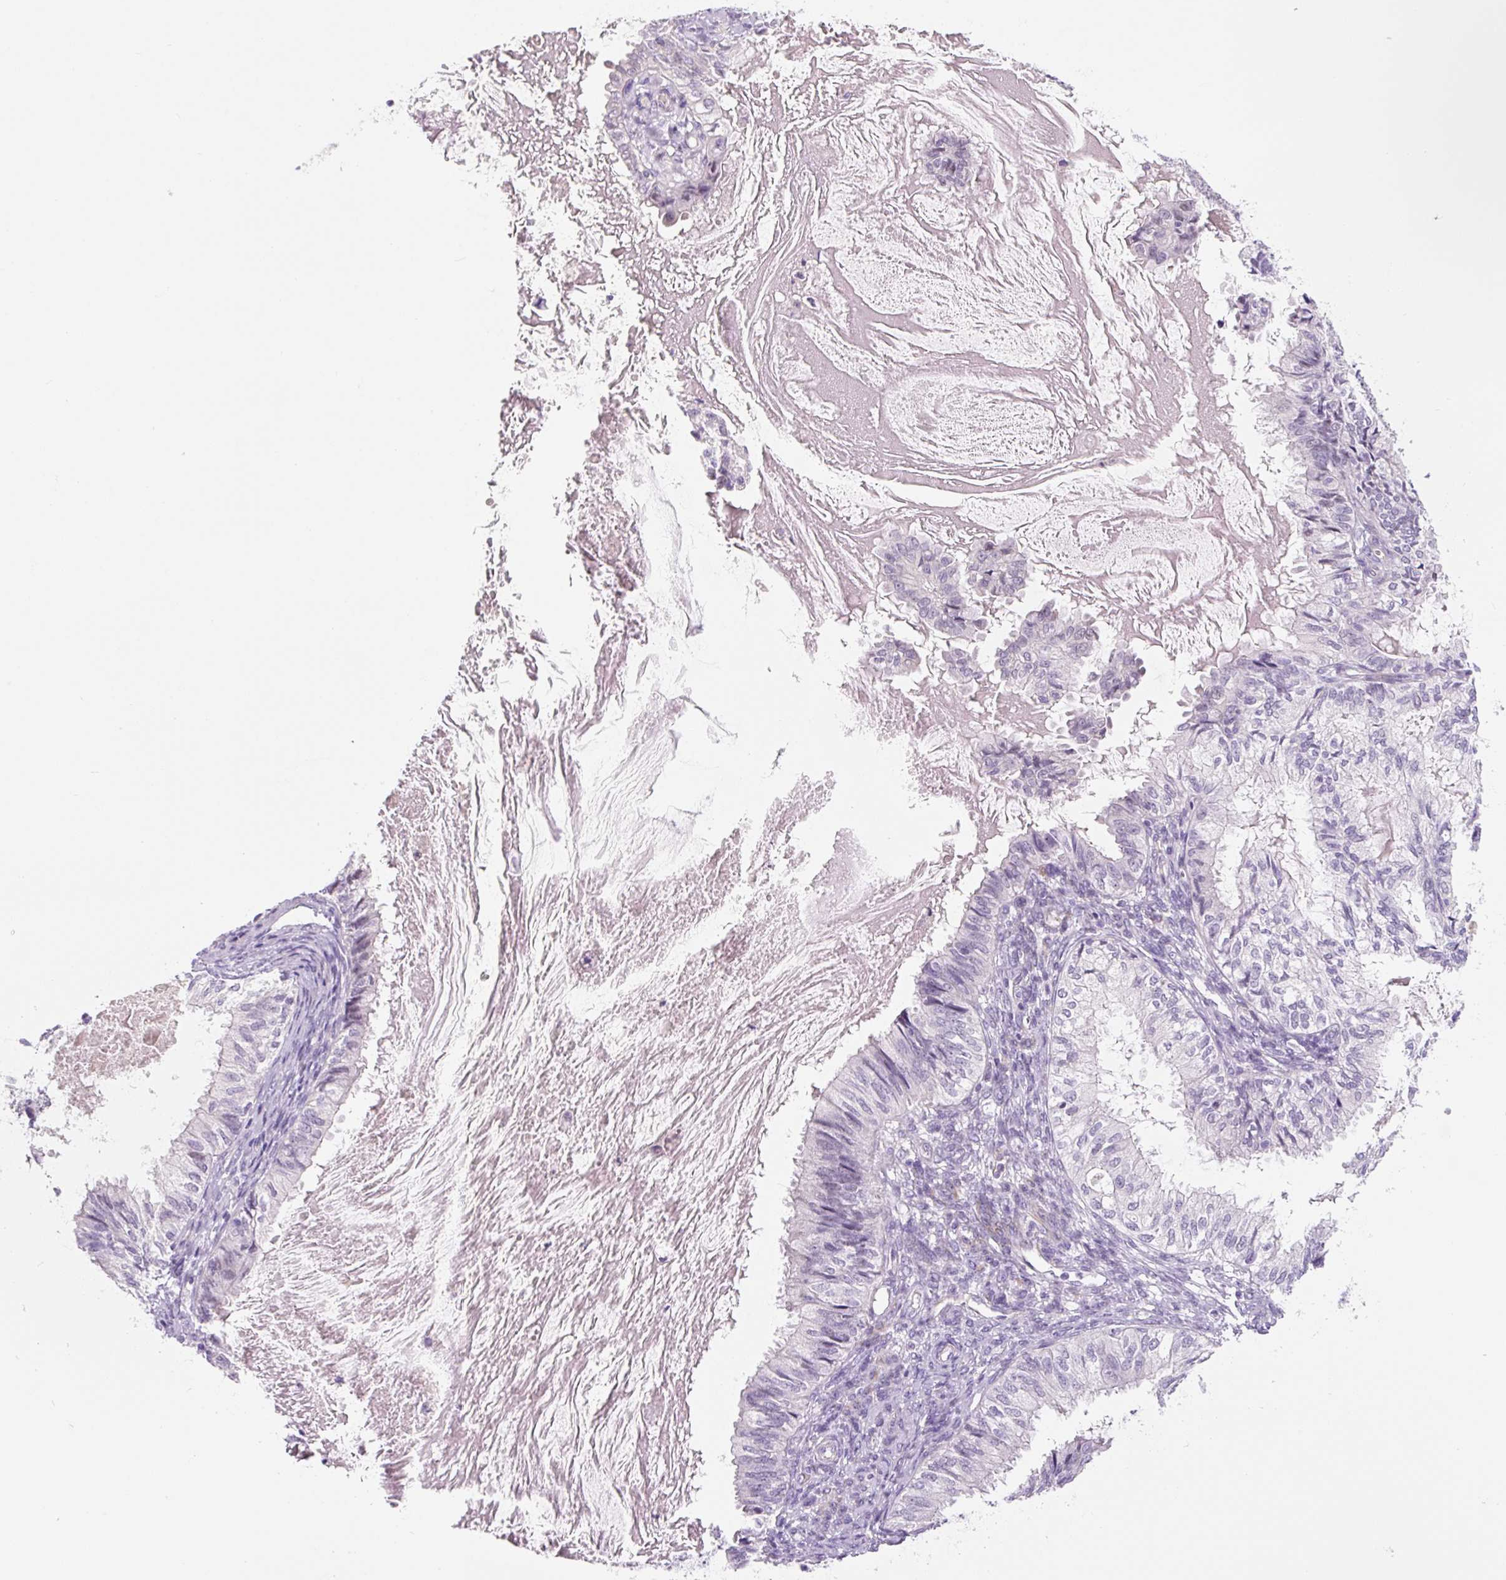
{"staining": {"intensity": "negative", "quantity": "none", "location": "none"}, "tissue": "cervical cancer", "cell_type": "Tumor cells", "image_type": "cancer", "snomed": [{"axis": "morphology", "description": "Normal tissue, NOS"}, {"axis": "morphology", "description": "Adenocarcinoma, NOS"}, {"axis": "topography", "description": "Cervix"}, {"axis": "topography", "description": "Endometrium"}], "caption": "Immunohistochemical staining of cervical cancer (adenocarcinoma) reveals no significant positivity in tumor cells.", "gene": "CCL25", "patient": {"sex": "female", "age": 86}}